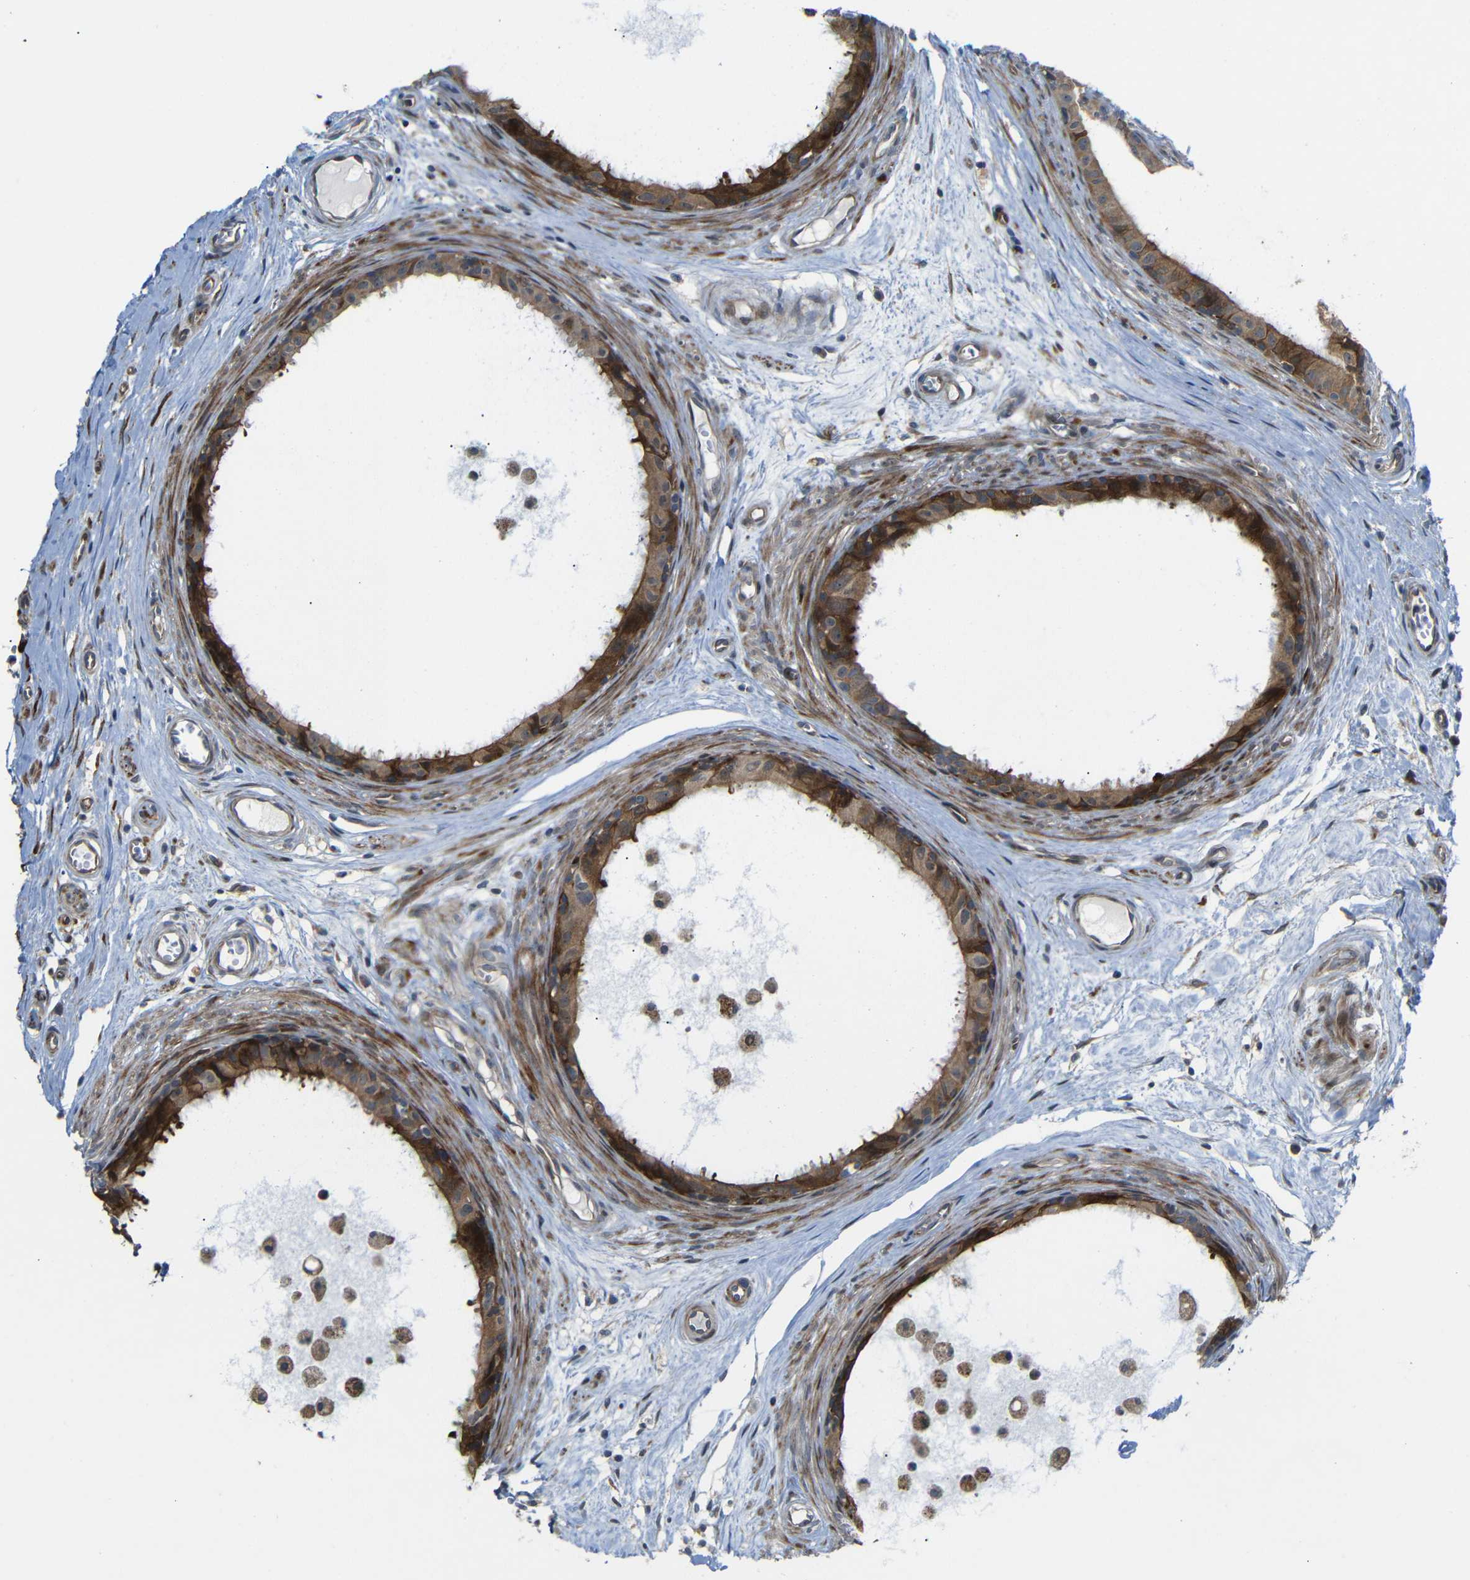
{"staining": {"intensity": "strong", "quantity": ">75%", "location": "cytoplasmic/membranous"}, "tissue": "epididymis", "cell_type": "Glandular cells", "image_type": "normal", "snomed": [{"axis": "morphology", "description": "Normal tissue, NOS"}, {"axis": "morphology", "description": "Inflammation, NOS"}, {"axis": "topography", "description": "Epididymis"}], "caption": "Protein analysis of unremarkable epididymis demonstrates strong cytoplasmic/membranous staining in about >75% of glandular cells.", "gene": "P3H2", "patient": {"sex": "male", "age": 85}}